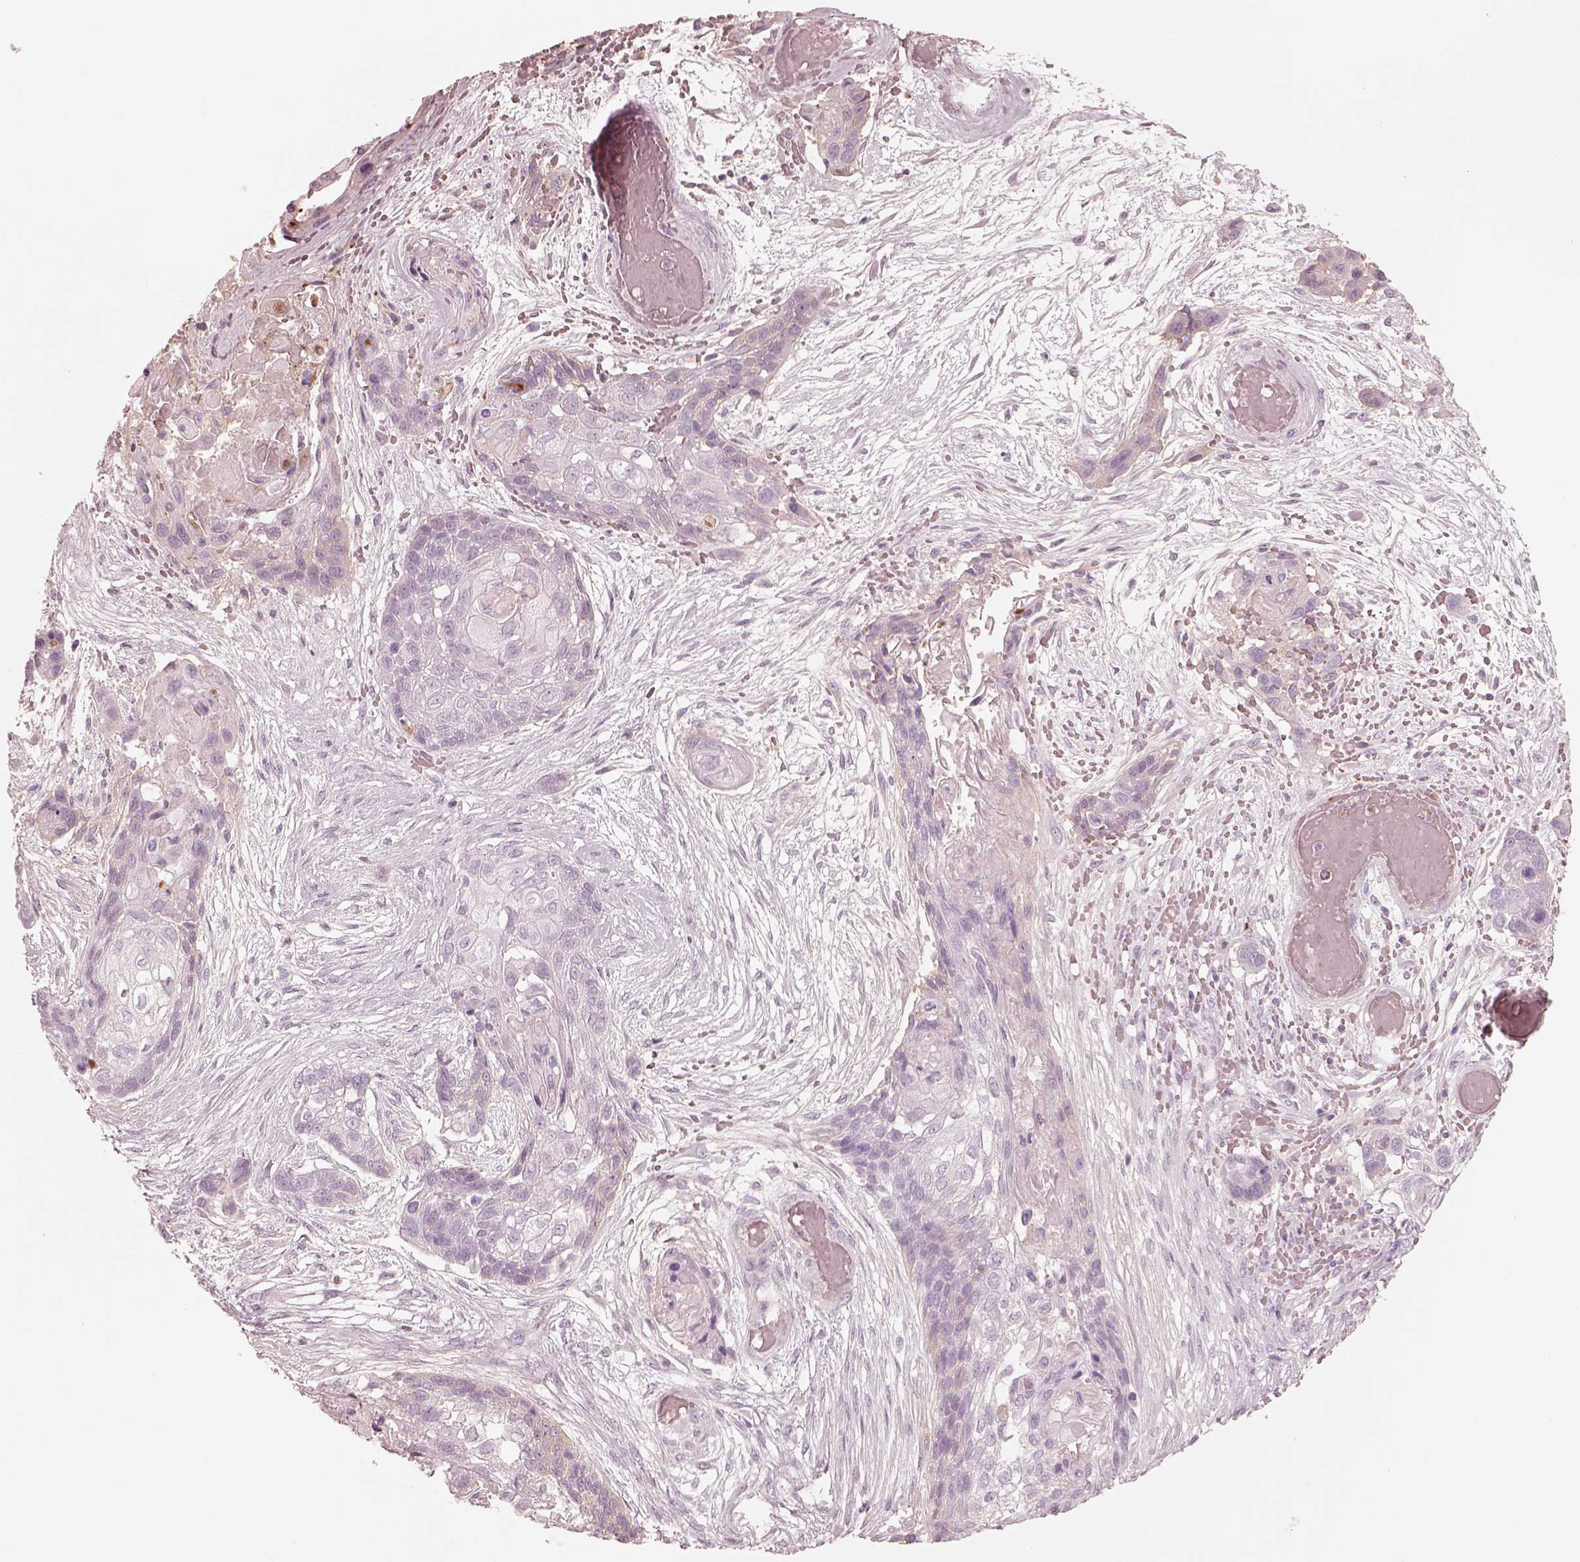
{"staining": {"intensity": "negative", "quantity": "none", "location": "none"}, "tissue": "lung cancer", "cell_type": "Tumor cells", "image_type": "cancer", "snomed": [{"axis": "morphology", "description": "Squamous cell carcinoma, NOS"}, {"axis": "topography", "description": "Lung"}], "caption": "Micrograph shows no significant protein positivity in tumor cells of lung squamous cell carcinoma.", "gene": "GPRIN1", "patient": {"sex": "male", "age": 69}}